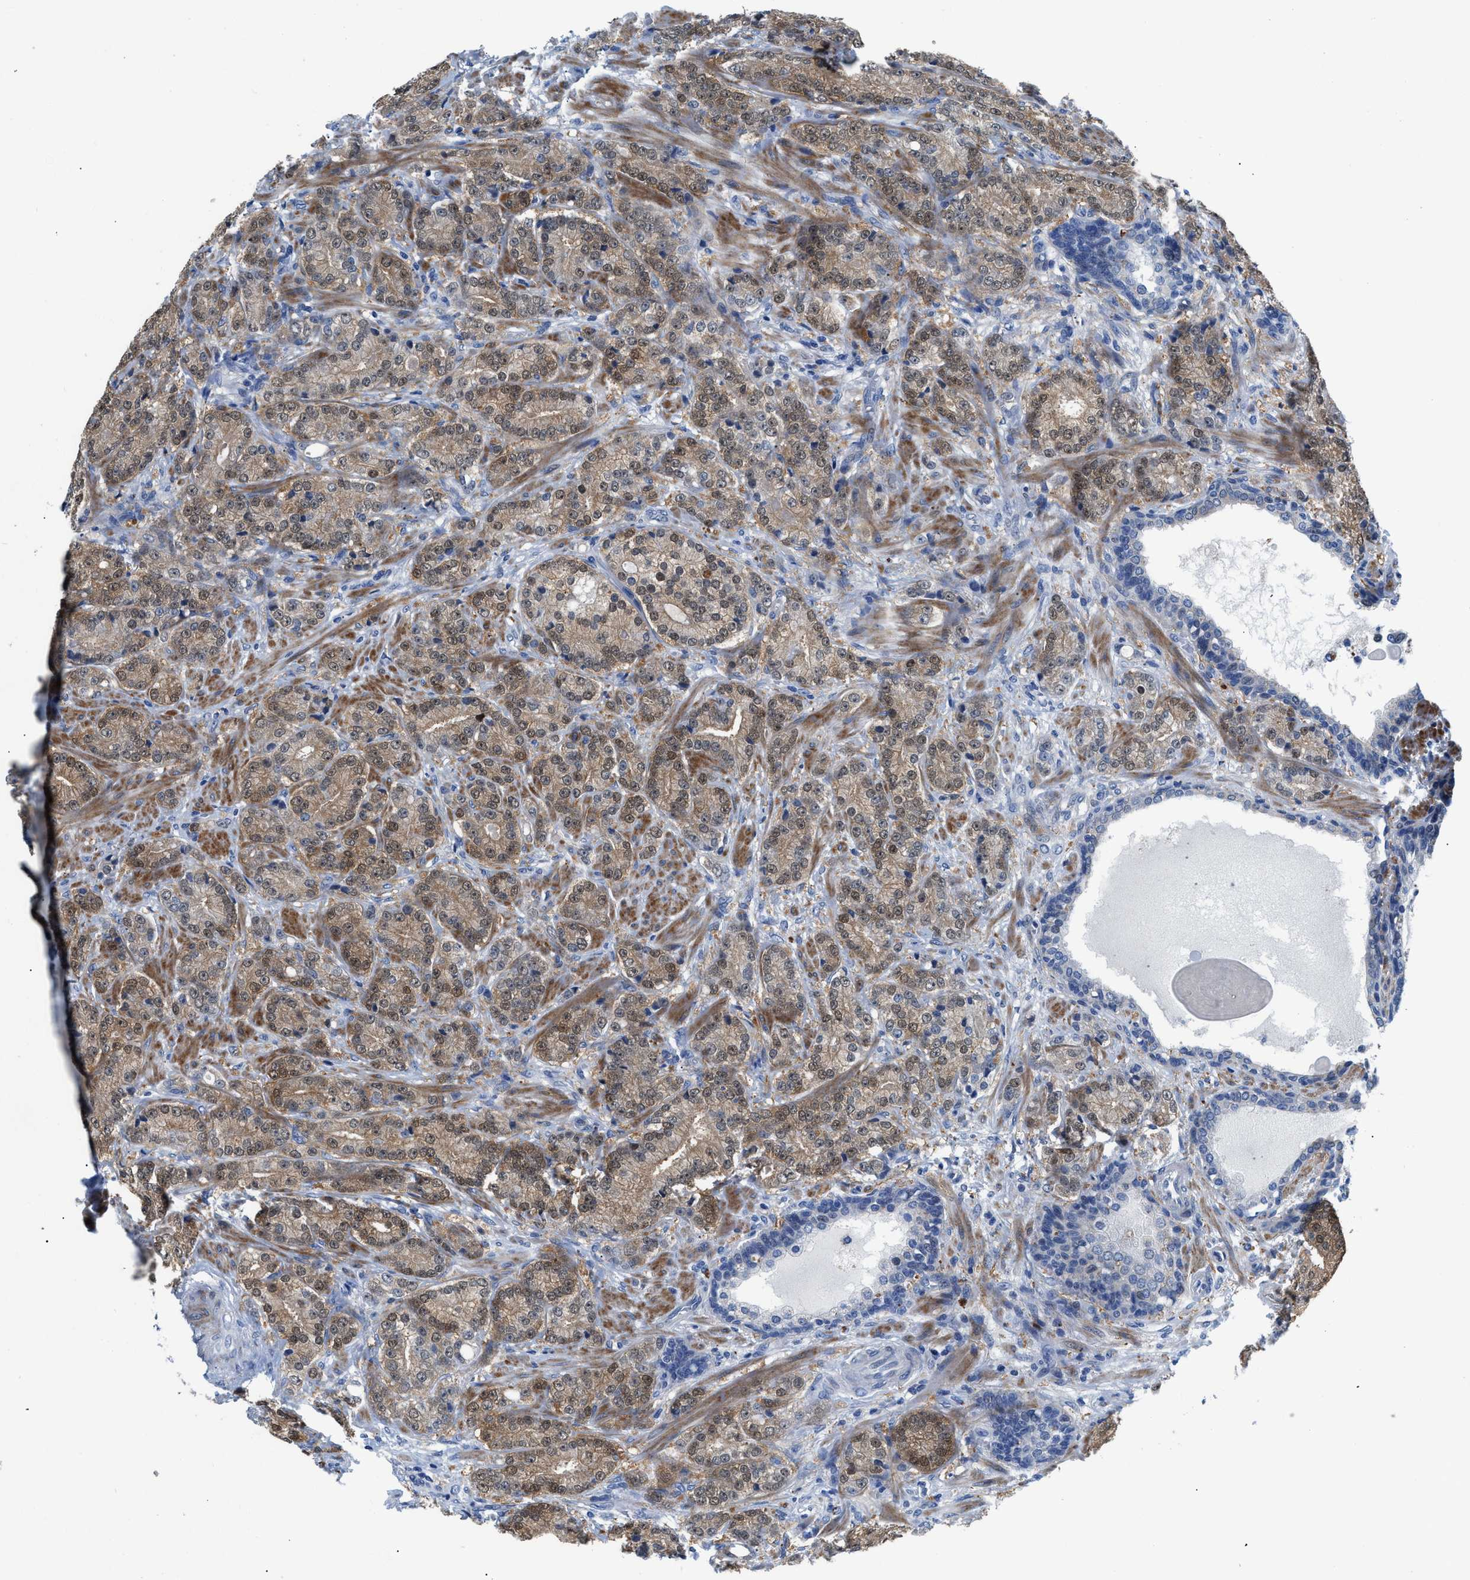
{"staining": {"intensity": "moderate", "quantity": ">75%", "location": "cytoplasmic/membranous,nuclear"}, "tissue": "prostate cancer", "cell_type": "Tumor cells", "image_type": "cancer", "snomed": [{"axis": "morphology", "description": "Adenocarcinoma, High grade"}, {"axis": "topography", "description": "Prostate"}], "caption": "A micrograph of human prostate cancer stained for a protein exhibits moderate cytoplasmic/membranous and nuclear brown staining in tumor cells.", "gene": "UAP1", "patient": {"sex": "male", "age": 61}}